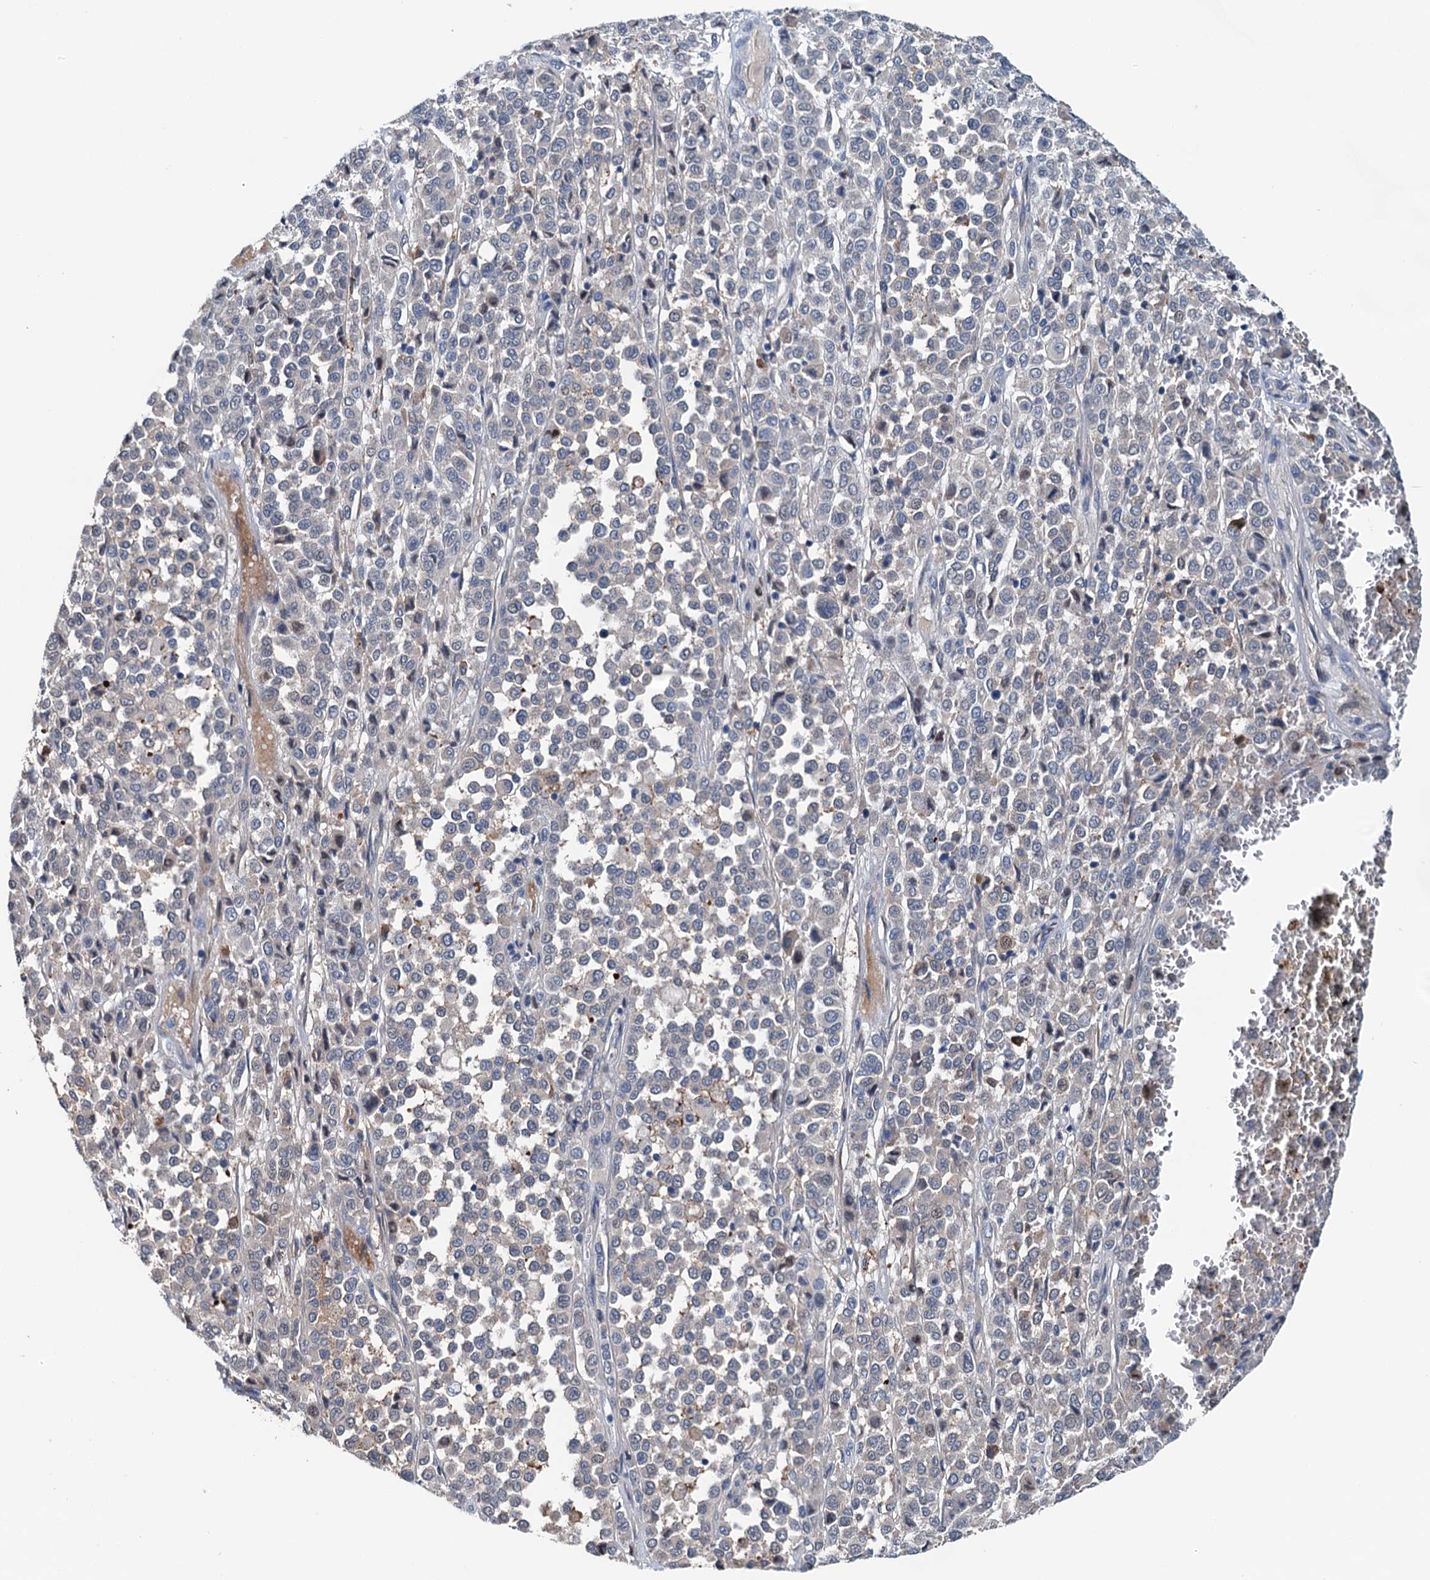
{"staining": {"intensity": "negative", "quantity": "none", "location": "none"}, "tissue": "melanoma", "cell_type": "Tumor cells", "image_type": "cancer", "snomed": [{"axis": "morphology", "description": "Malignant melanoma, Metastatic site"}, {"axis": "topography", "description": "Pancreas"}], "caption": "DAB (3,3'-diaminobenzidine) immunohistochemical staining of human melanoma exhibits no significant positivity in tumor cells.", "gene": "SHLD1", "patient": {"sex": "female", "age": 30}}